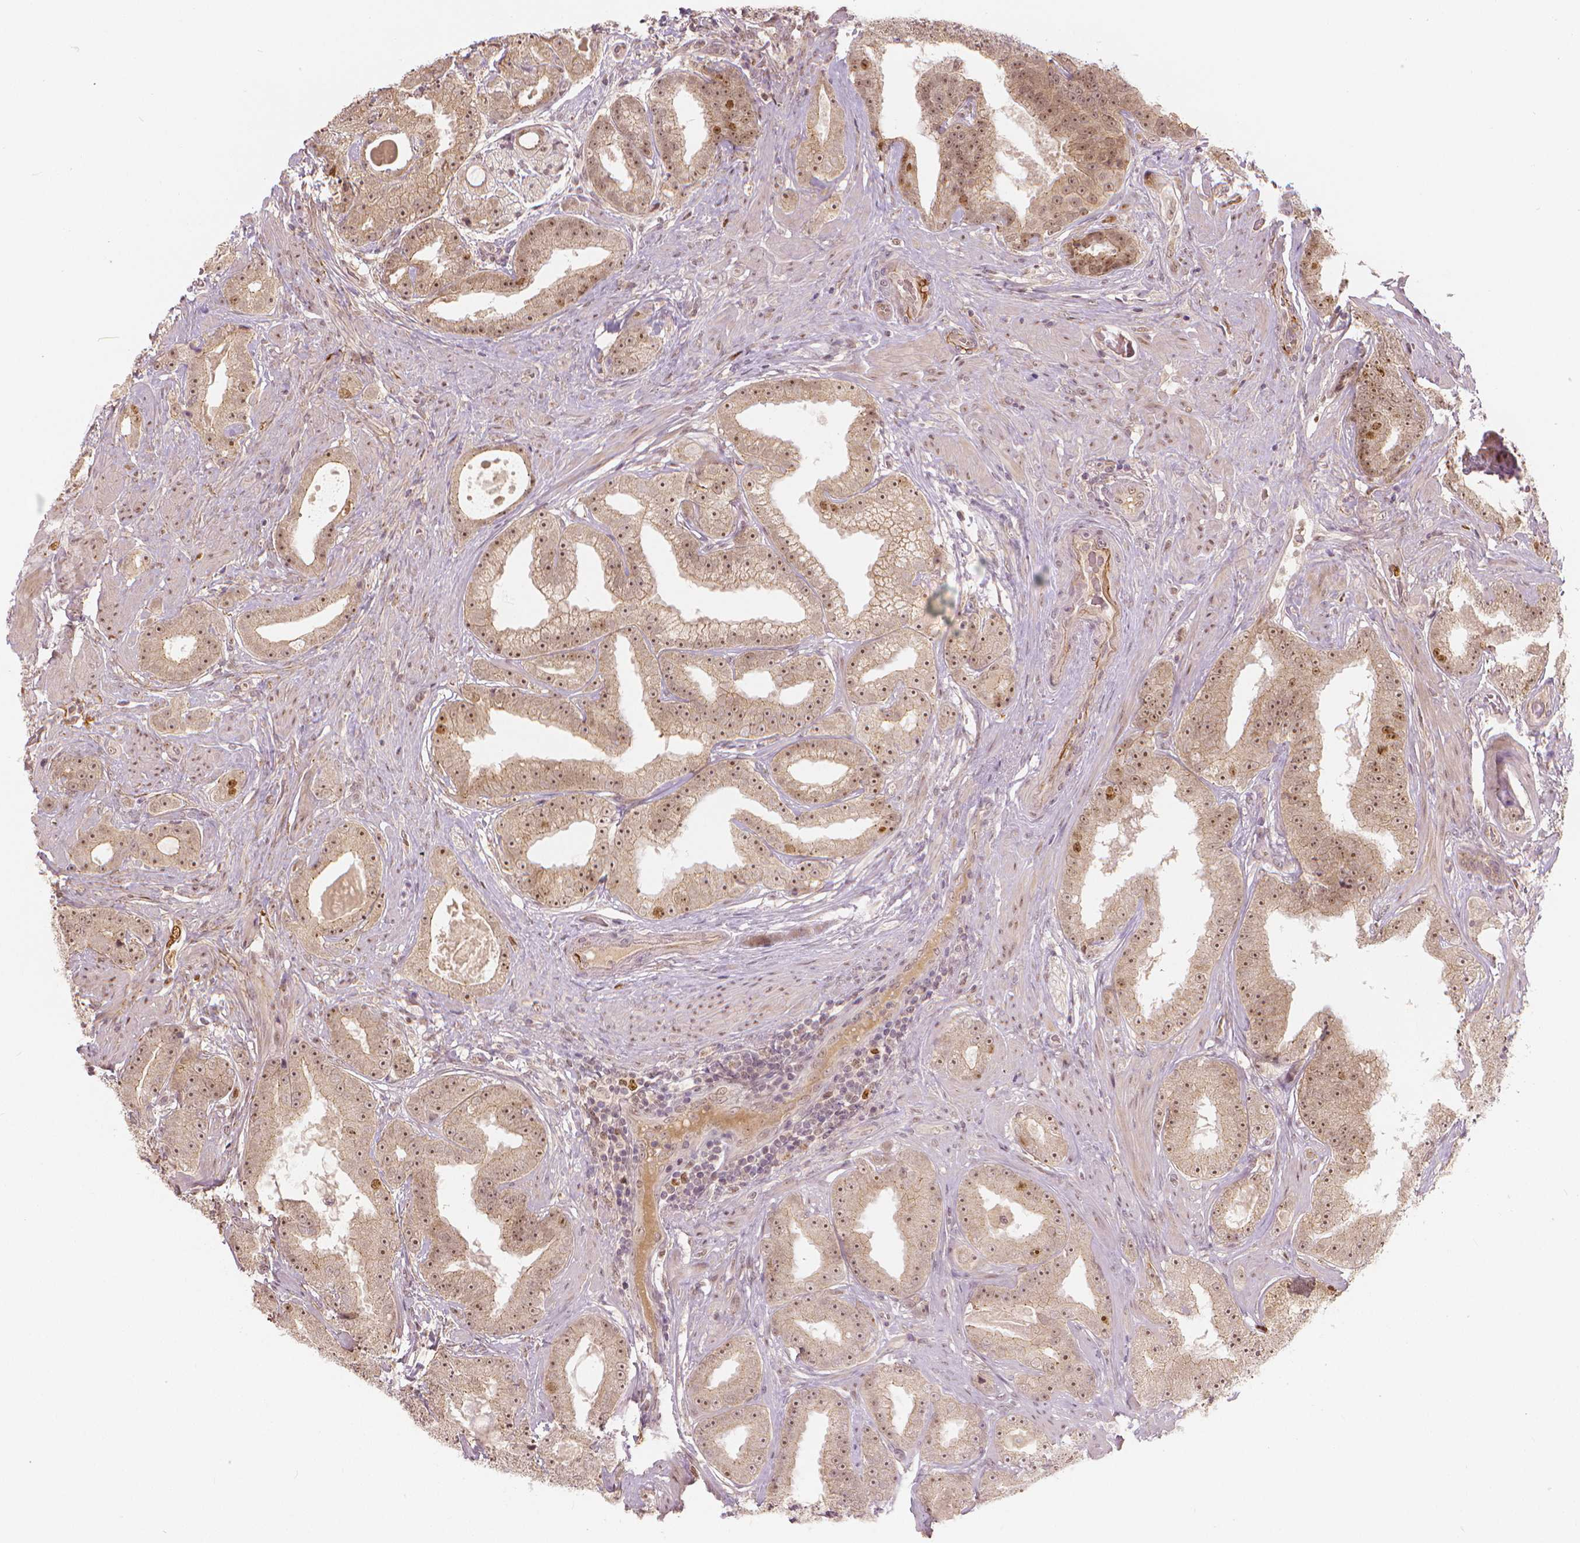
{"staining": {"intensity": "moderate", "quantity": ">75%", "location": "nuclear"}, "tissue": "prostate cancer", "cell_type": "Tumor cells", "image_type": "cancer", "snomed": [{"axis": "morphology", "description": "Adenocarcinoma, Low grade"}, {"axis": "topography", "description": "Prostate"}], "caption": "Approximately >75% of tumor cells in human adenocarcinoma (low-grade) (prostate) demonstrate moderate nuclear protein positivity as visualized by brown immunohistochemical staining.", "gene": "NSD2", "patient": {"sex": "male", "age": 60}}